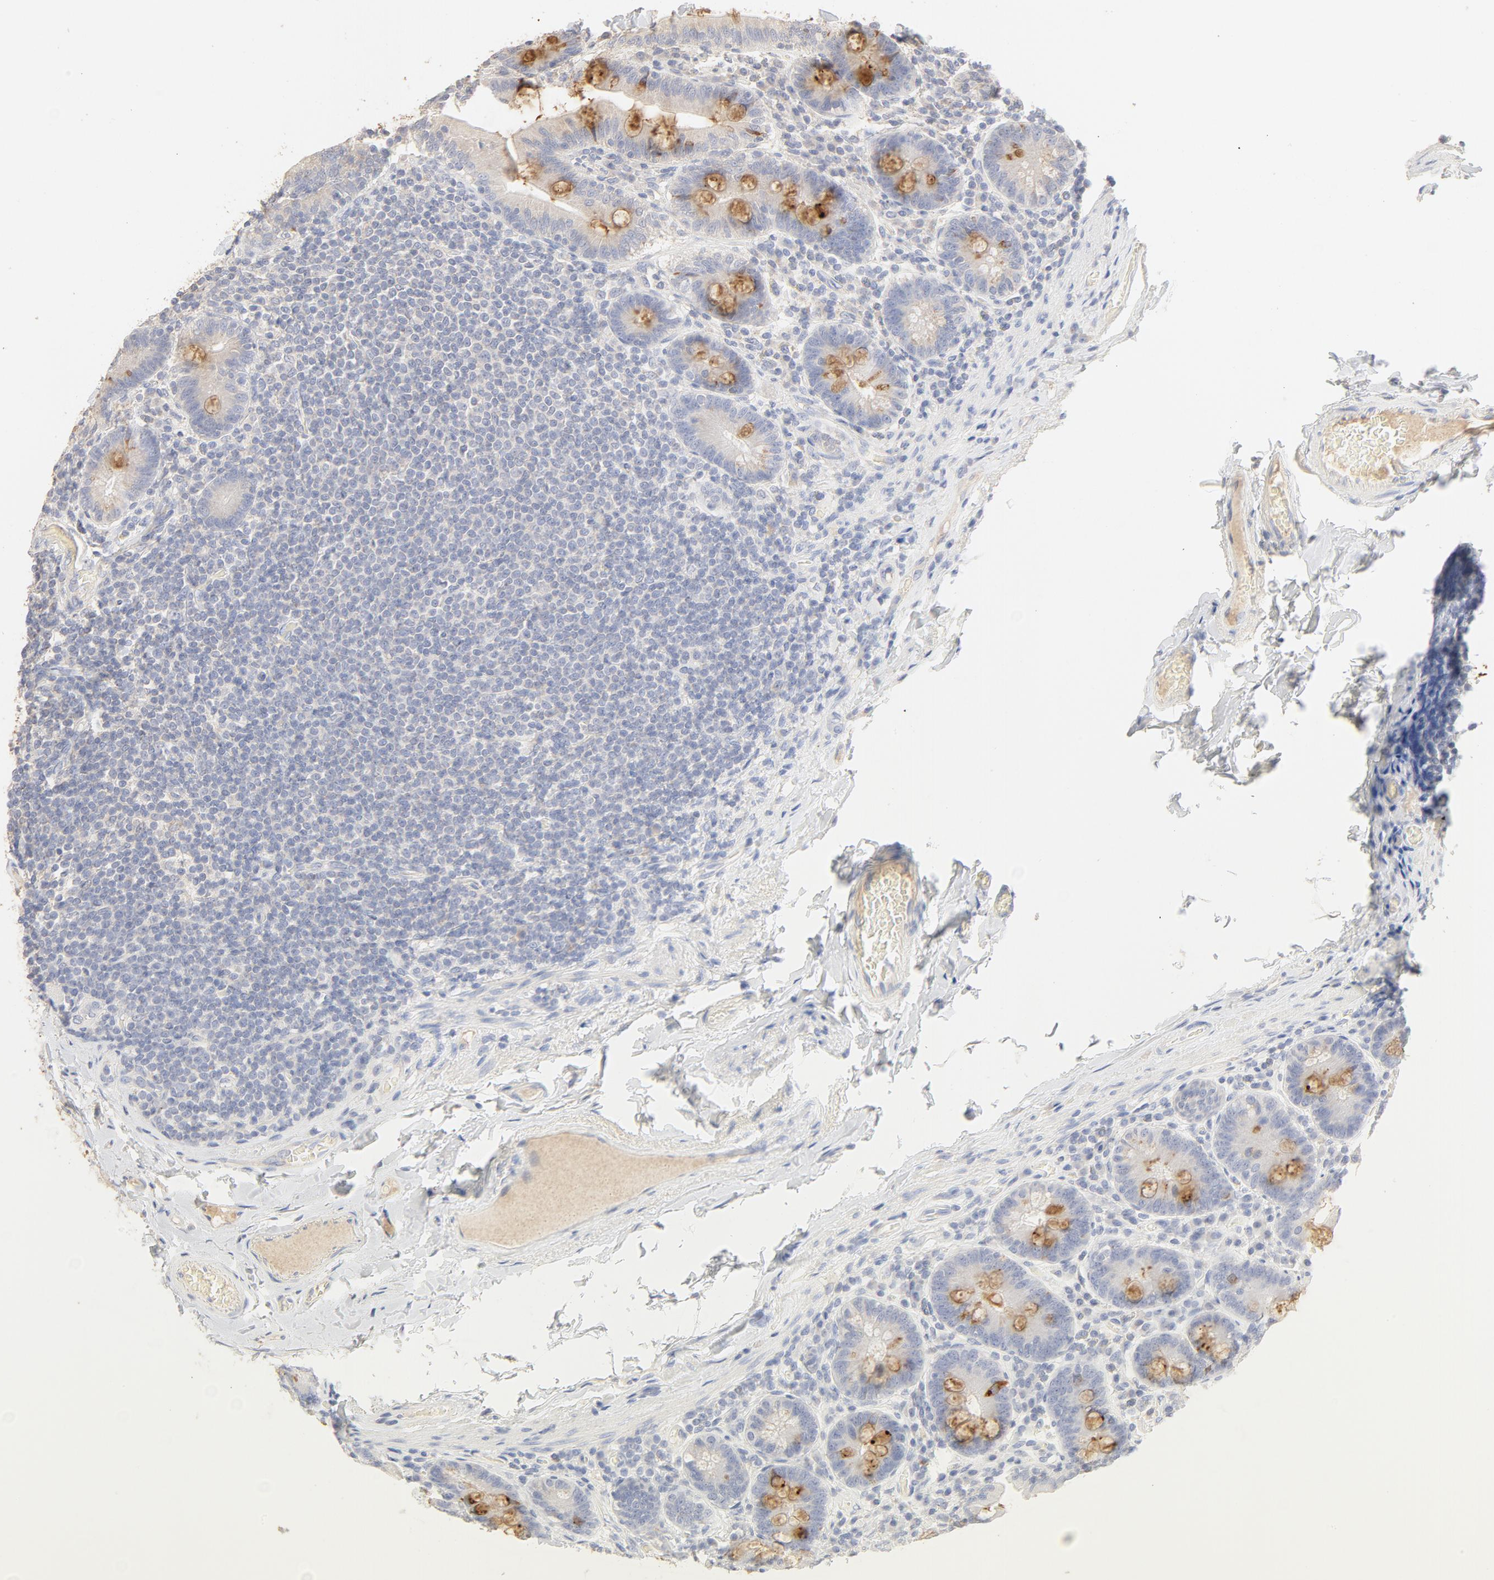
{"staining": {"intensity": "moderate", "quantity": "<25%", "location": "cytoplasmic/membranous"}, "tissue": "duodenum", "cell_type": "Glandular cells", "image_type": "normal", "snomed": [{"axis": "morphology", "description": "Normal tissue, NOS"}, {"axis": "topography", "description": "Duodenum"}], "caption": "Duodenum stained with immunohistochemistry exhibits moderate cytoplasmic/membranous expression in about <25% of glandular cells. The staining was performed using DAB to visualize the protein expression in brown, while the nuclei were stained in blue with hematoxylin (Magnification: 20x).", "gene": "FCGBP", "patient": {"sex": "male", "age": 66}}